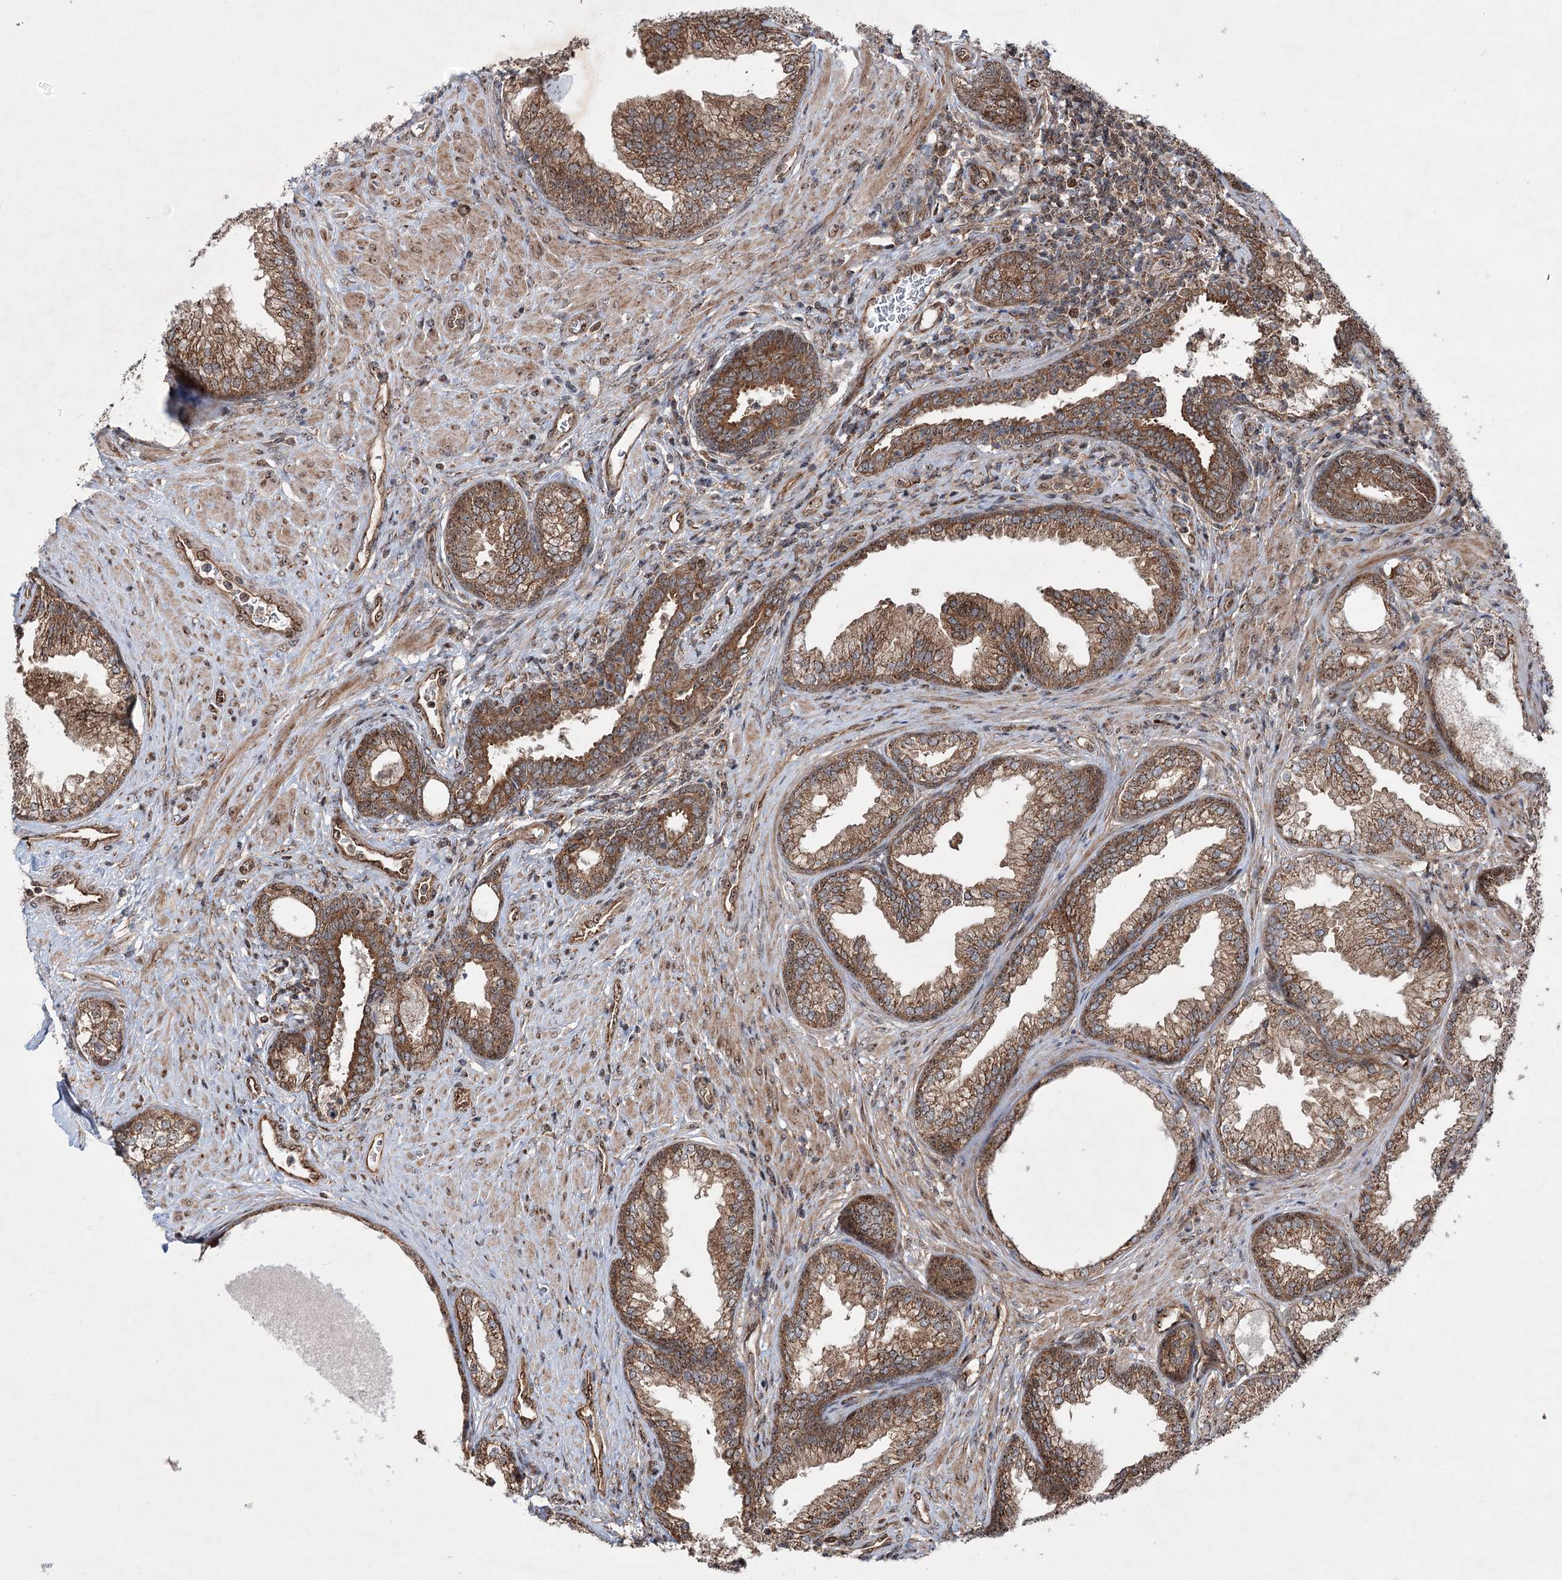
{"staining": {"intensity": "moderate", "quantity": ">75%", "location": "cytoplasmic/membranous"}, "tissue": "prostate", "cell_type": "Glandular cells", "image_type": "normal", "snomed": [{"axis": "morphology", "description": "Normal tissue, NOS"}, {"axis": "topography", "description": "Prostate"}], "caption": "The image exhibits a brown stain indicating the presence of a protein in the cytoplasmic/membranous of glandular cells in prostate. Using DAB (brown) and hematoxylin (blue) stains, captured at high magnification using brightfield microscopy.", "gene": "SERINC5", "patient": {"sex": "male", "age": 76}}